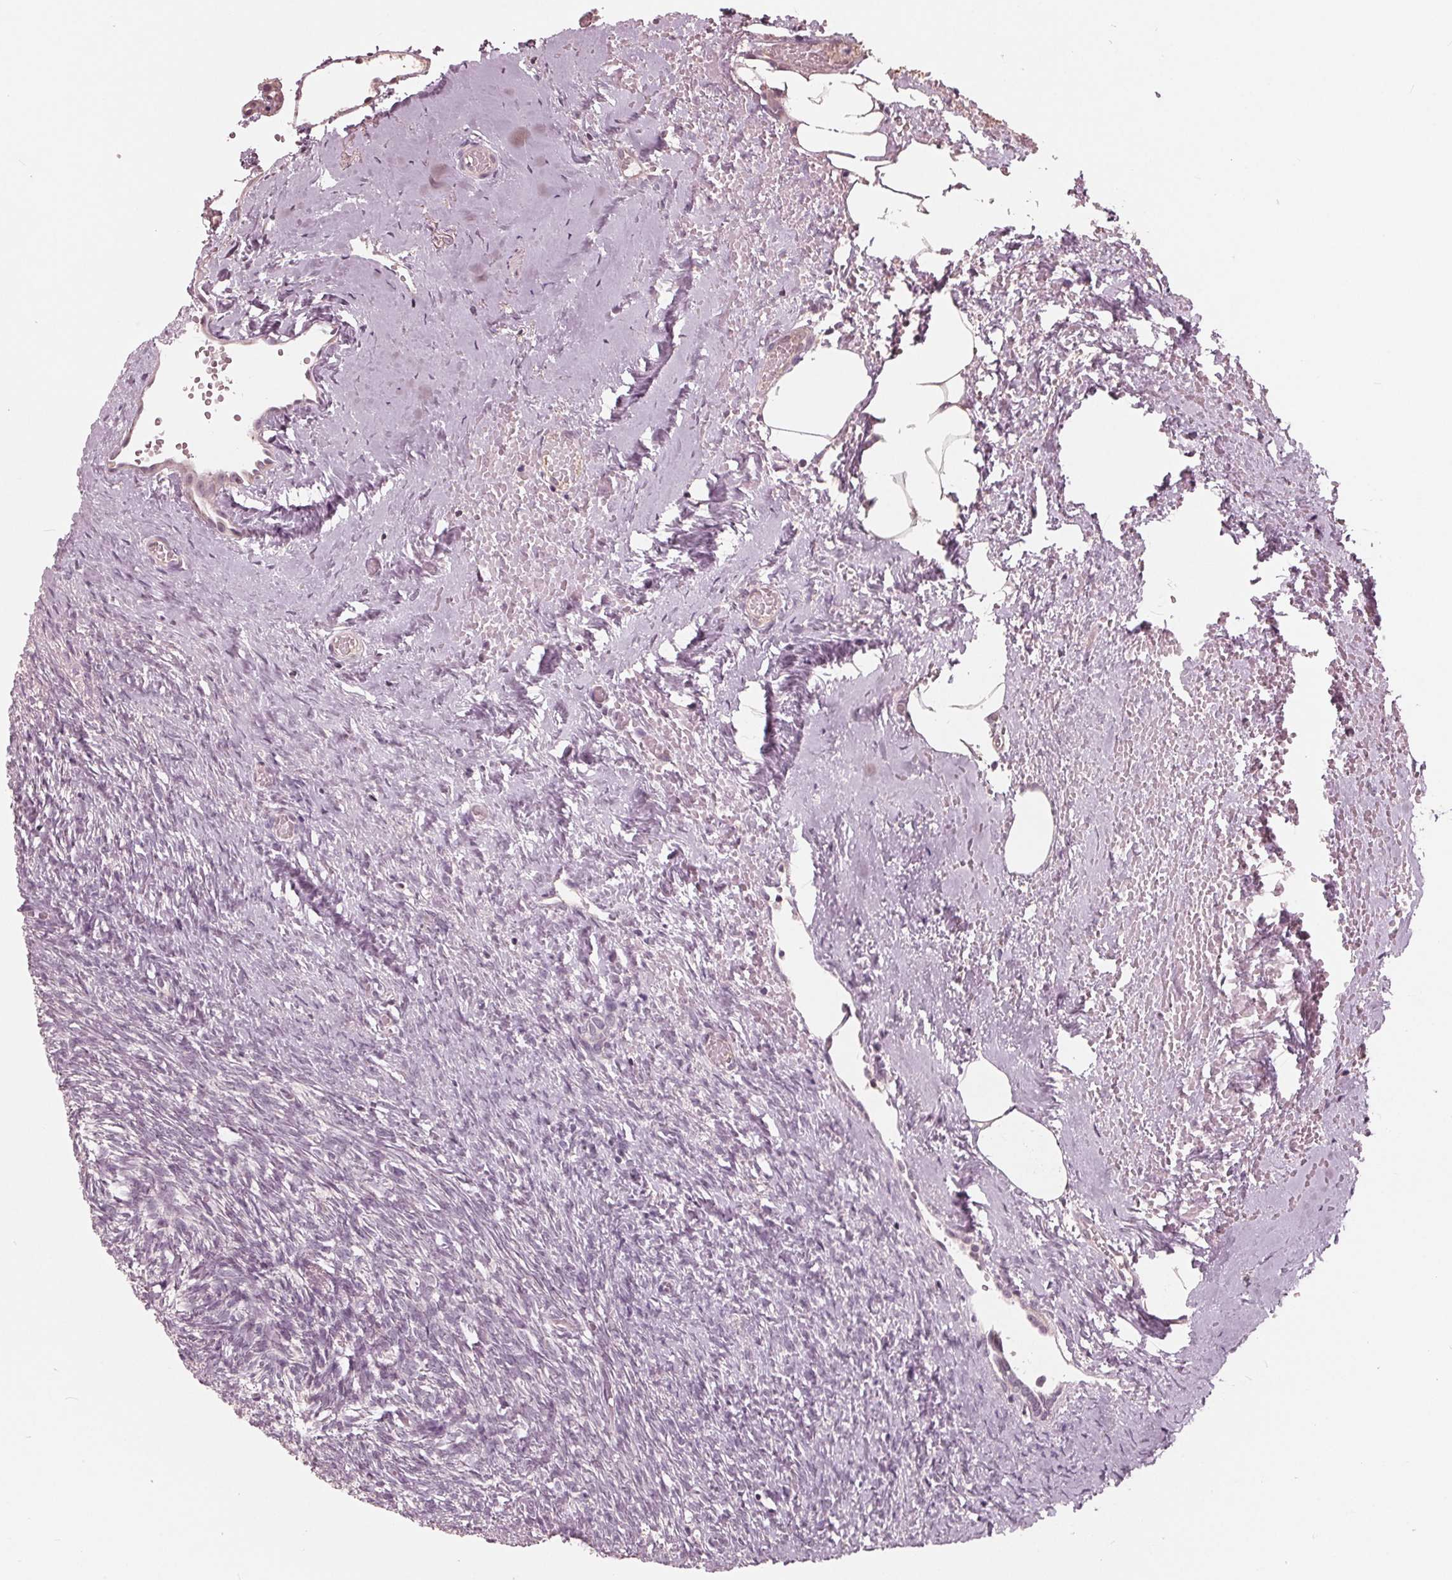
{"staining": {"intensity": "negative", "quantity": "none", "location": "none"}, "tissue": "ovary", "cell_type": "Follicle cells", "image_type": "normal", "snomed": [{"axis": "morphology", "description": "Normal tissue, NOS"}, {"axis": "topography", "description": "Ovary"}], "caption": "This is a micrograph of IHC staining of unremarkable ovary, which shows no staining in follicle cells.", "gene": "ING3", "patient": {"sex": "female", "age": 46}}